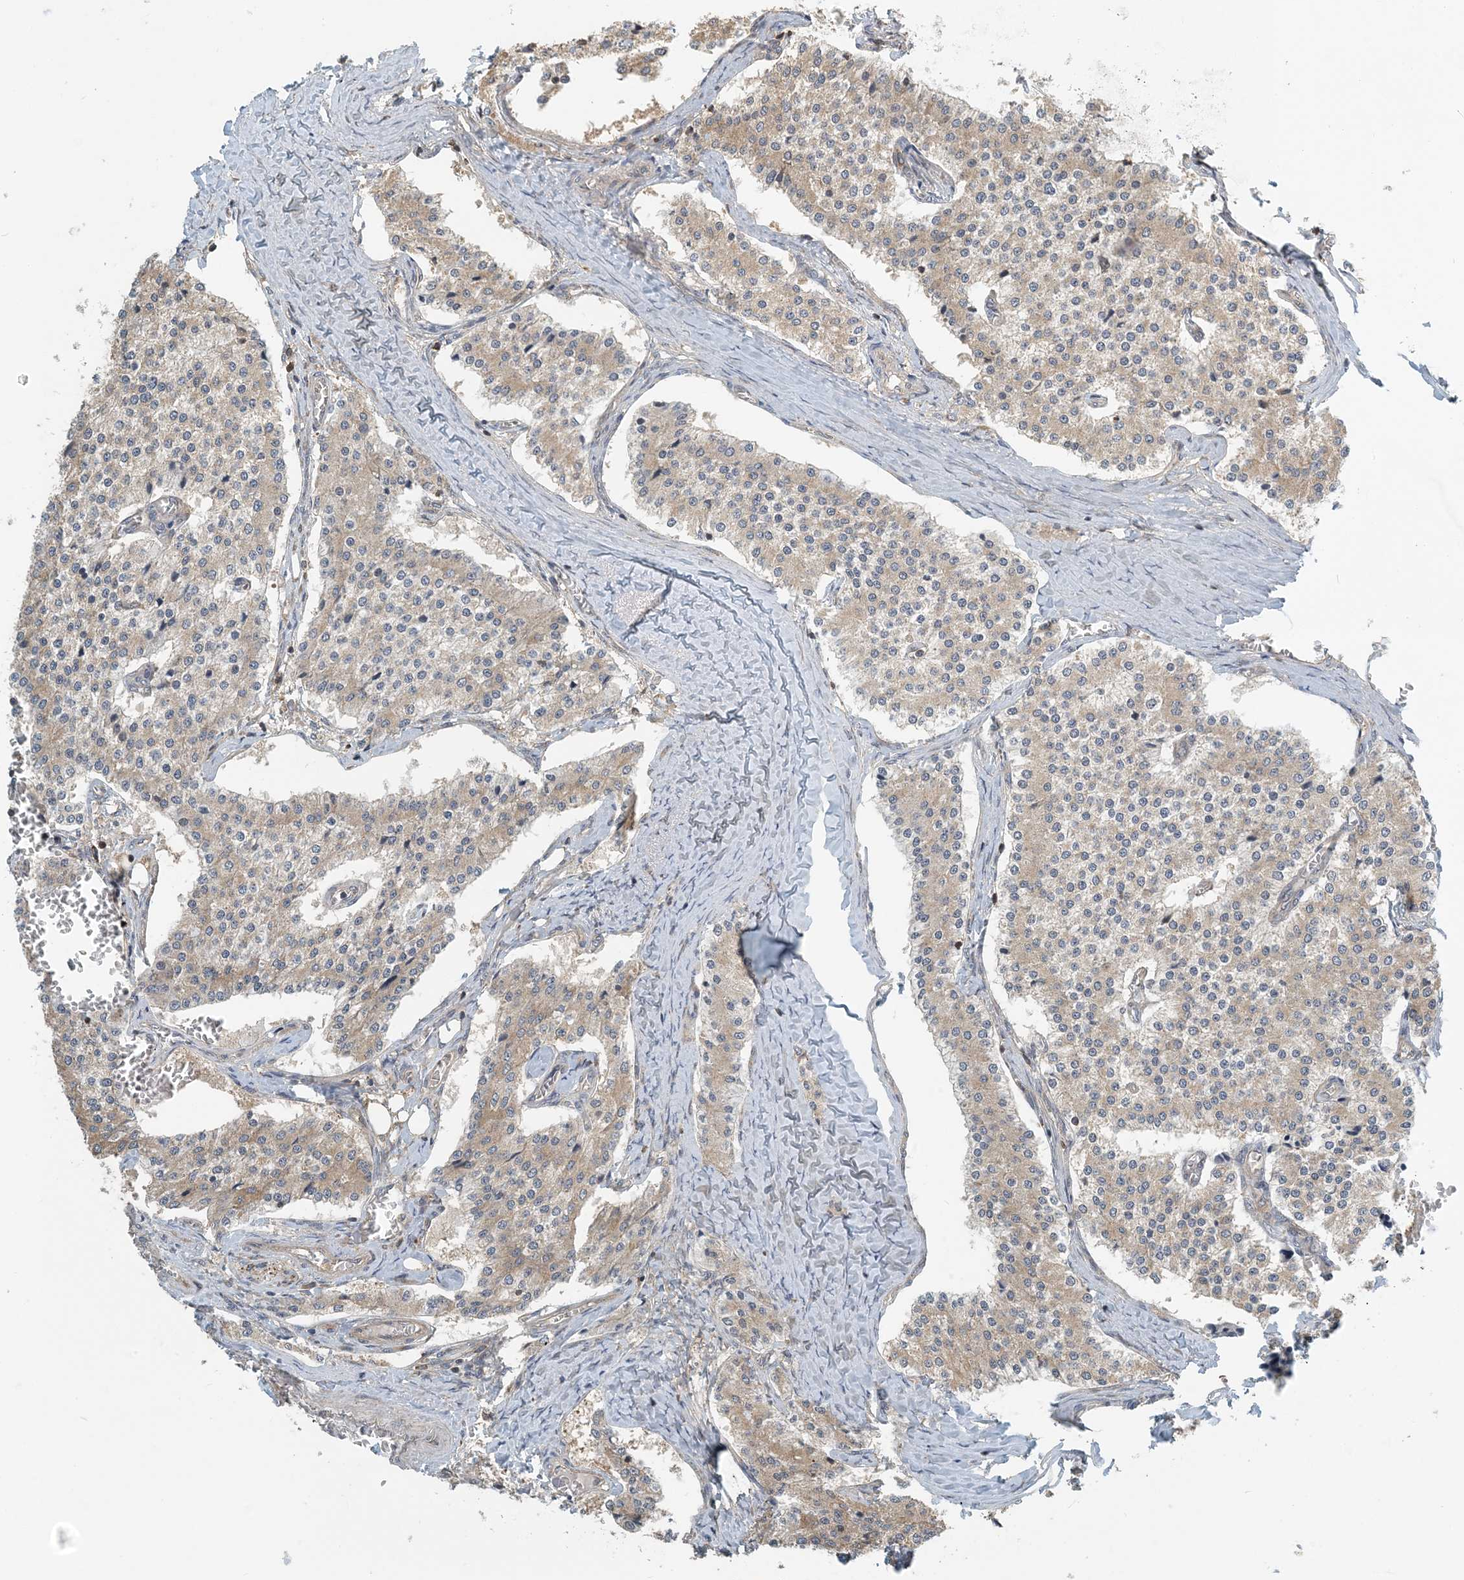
{"staining": {"intensity": "weak", "quantity": "25%-75%", "location": "cytoplasmic/membranous"}, "tissue": "carcinoid", "cell_type": "Tumor cells", "image_type": "cancer", "snomed": [{"axis": "morphology", "description": "Carcinoid, malignant, NOS"}, {"axis": "topography", "description": "Colon"}], "caption": "DAB (3,3'-diaminobenzidine) immunohistochemical staining of carcinoid exhibits weak cytoplasmic/membranous protein staining in about 25%-75% of tumor cells.", "gene": "ZBTB3", "patient": {"sex": "female", "age": 52}}